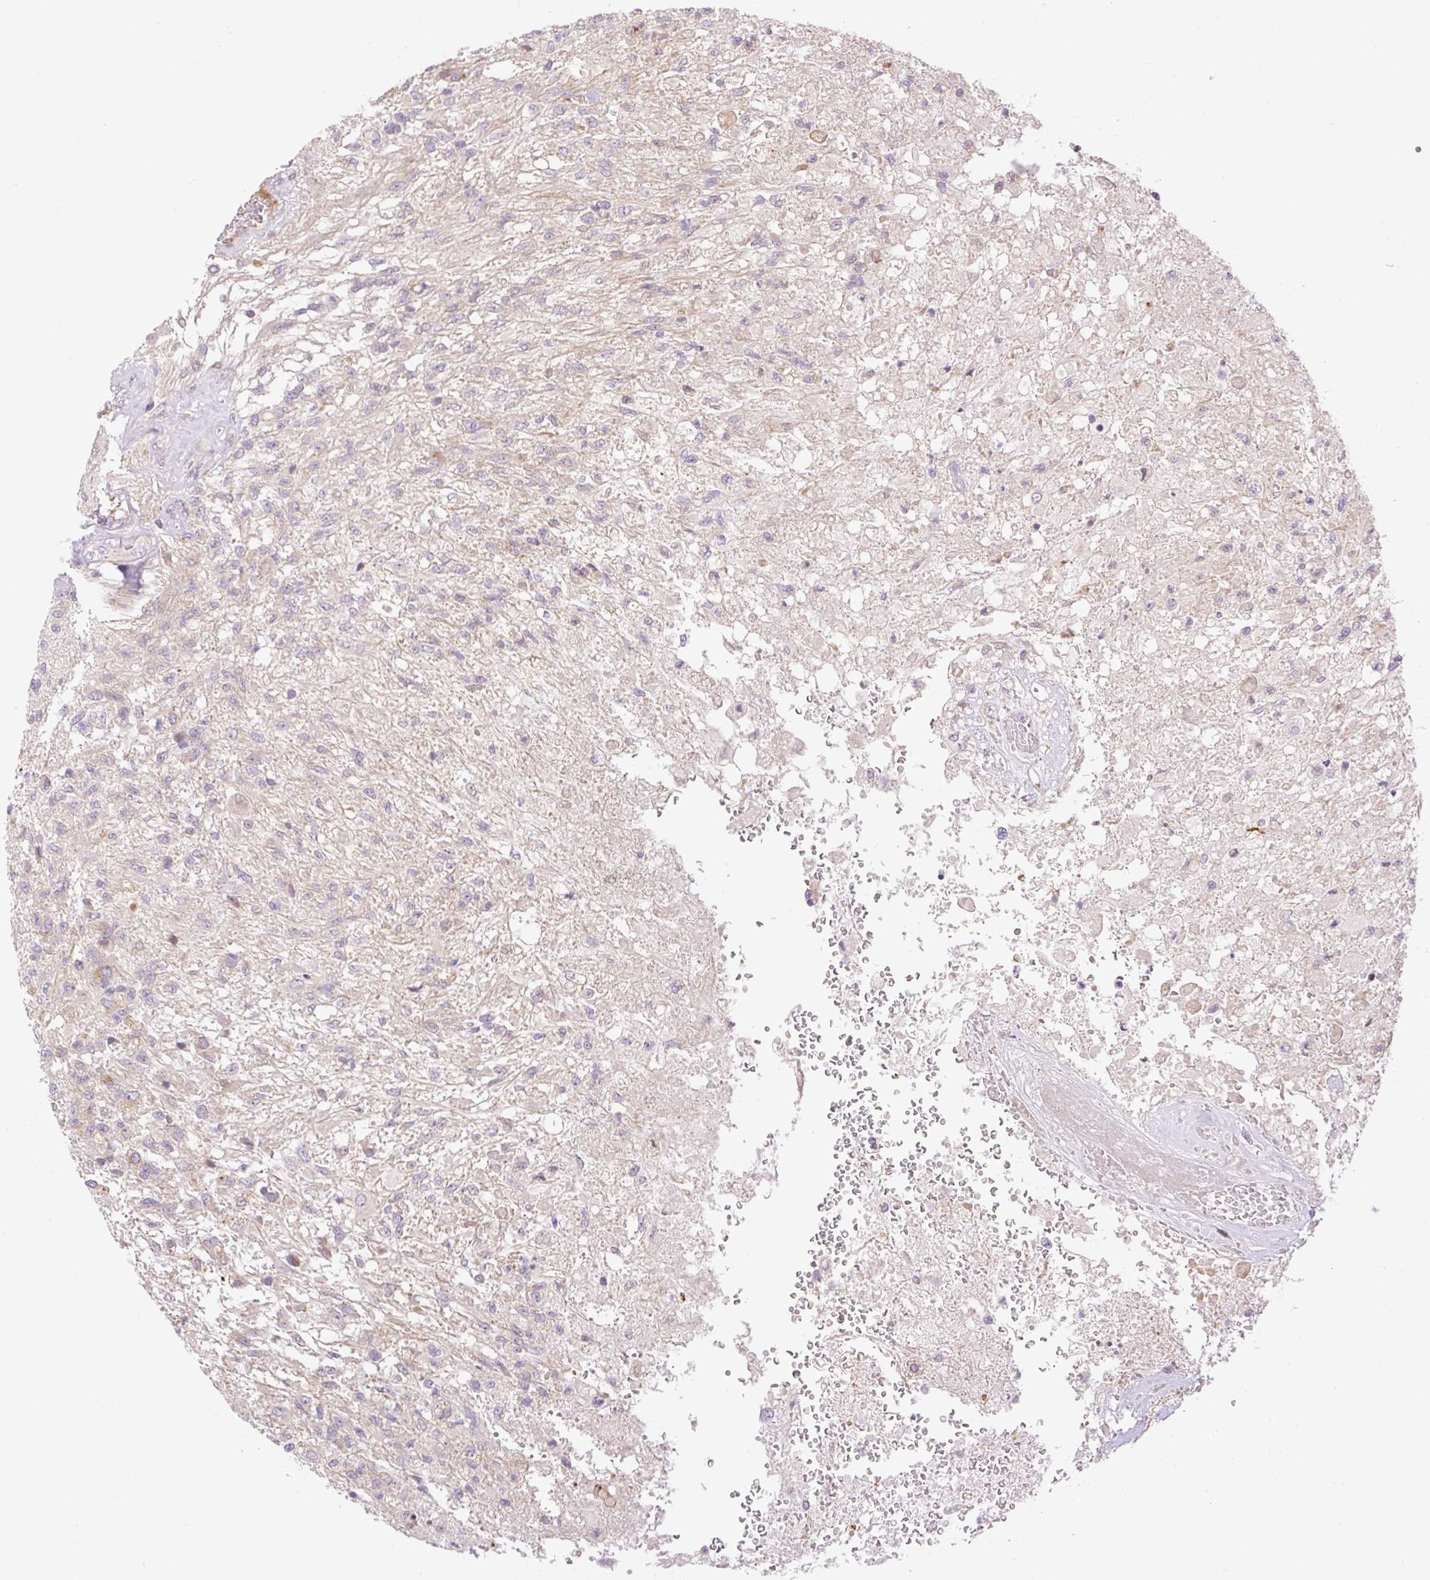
{"staining": {"intensity": "negative", "quantity": "none", "location": "none"}, "tissue": "glioma", "cell_type": "Tumor cells", "image_type": "cancer", "snomed": [{"axis": "morphology", "description": "Glioma, malignant, High grade"}, {"axis": "topography", "description": "Brain"}], "caption": "DAB (3,3'-diaminobenzidine) immunohistochemical staining of human malignant glioma (high-grade) displays no significant staining in tumor cells. The staining was performed using DAB (3,3'-diaminobenzidine) to visualize the protein expression in brown, while the nuclei were stained in blue with hematoxylin (Magnification: 20x).", "gene": "ZNF394", "patient": {"sex": "male", "age": 56}}